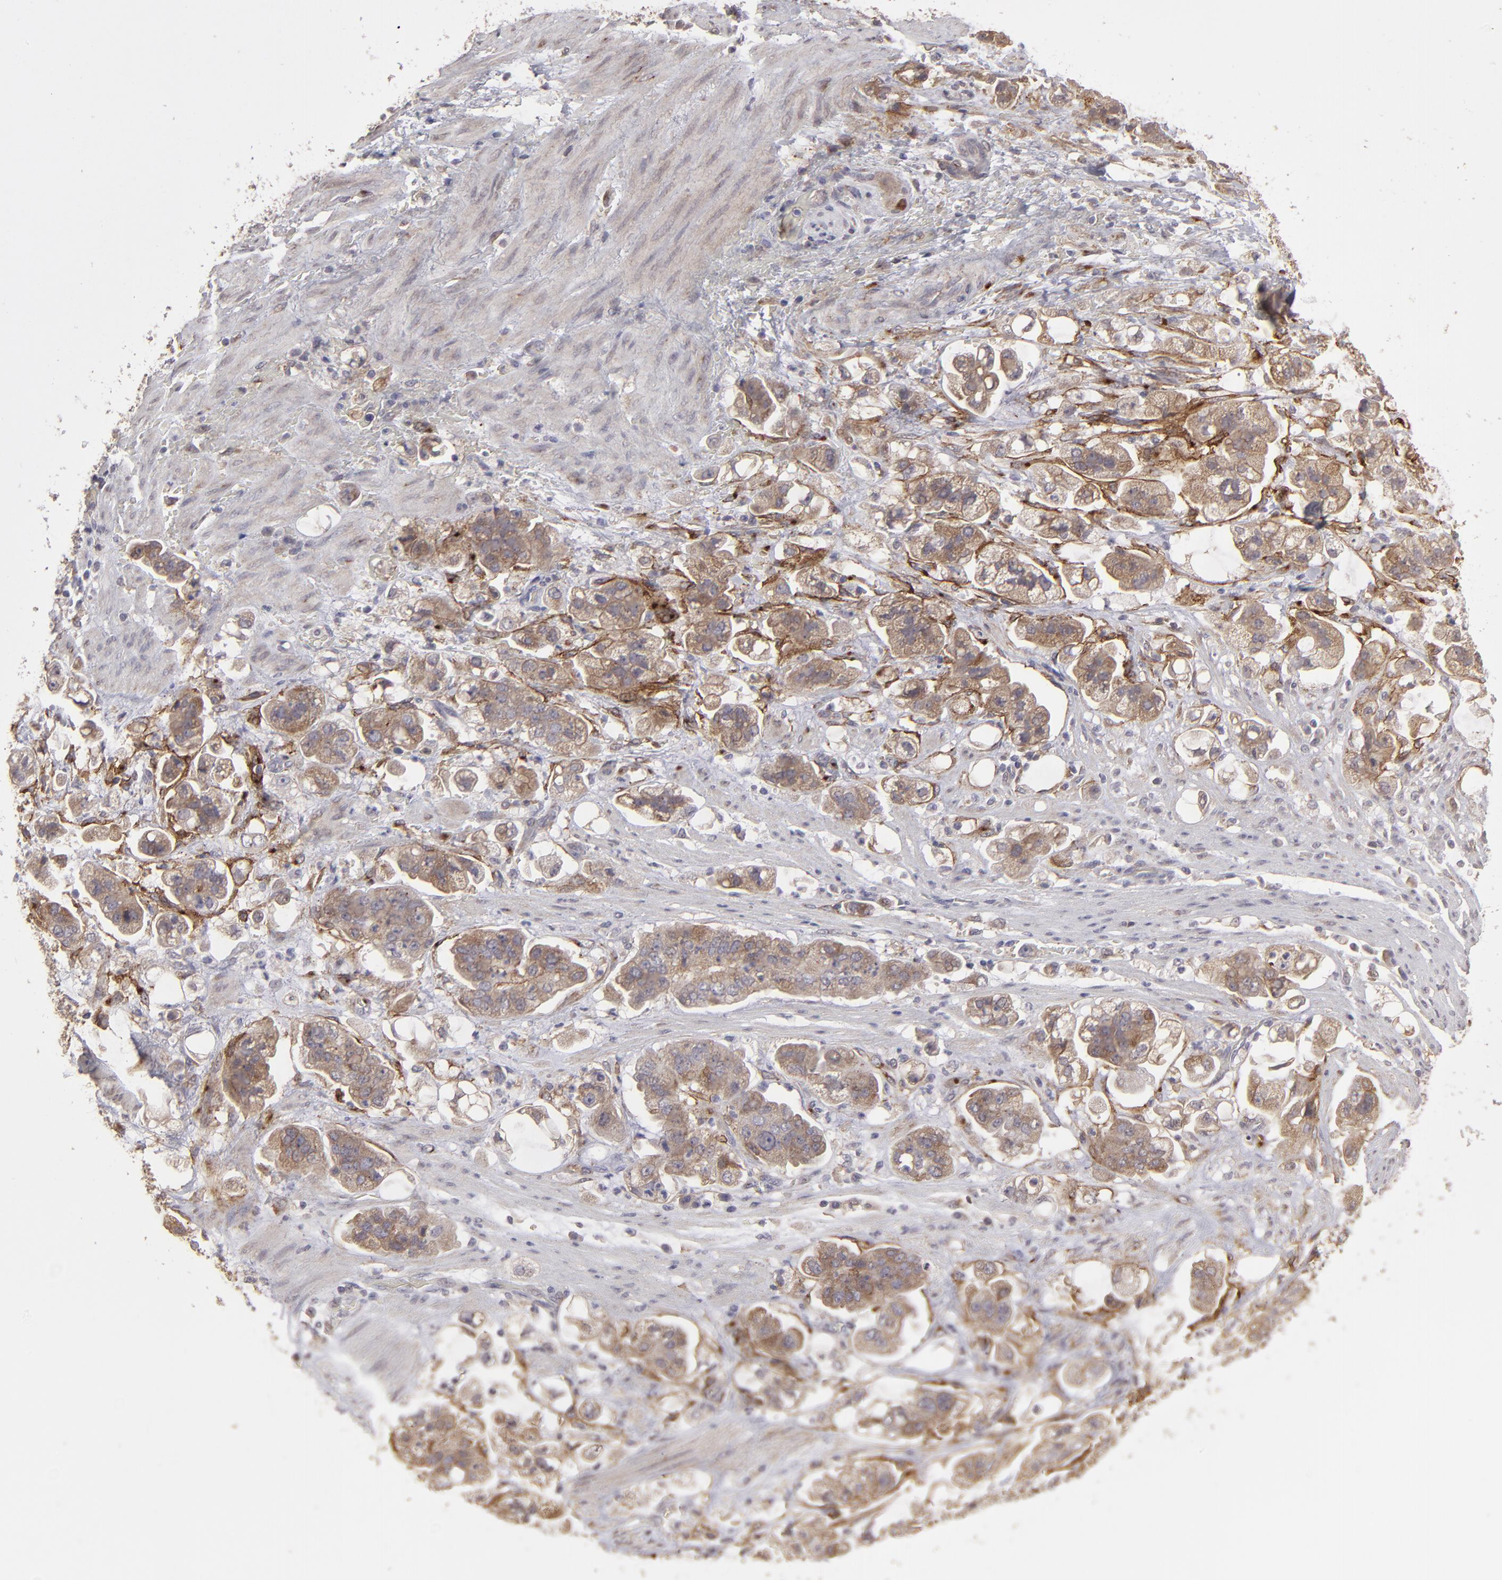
{"staining": {"intensity": "moderate", "quantity": ">75%", "location": "cytoplasmic/membranous"}, "tissue": "stomach cancer", "cell_type": "Tumor cells", "image_type": "cancer", "snomed": [{"axis": "morphology", "description": "Adenocarcinoma, NOS"}, {"axis": "topography", "description": "Stomach"}], "caption": "Tumor cells reveal moderate cytoplasmic/membranous staining in about >75% of cells in adenocarcinoma (stomach).", "gene": "ITGB5", "patient": {"sex": "male", "age": 62}}